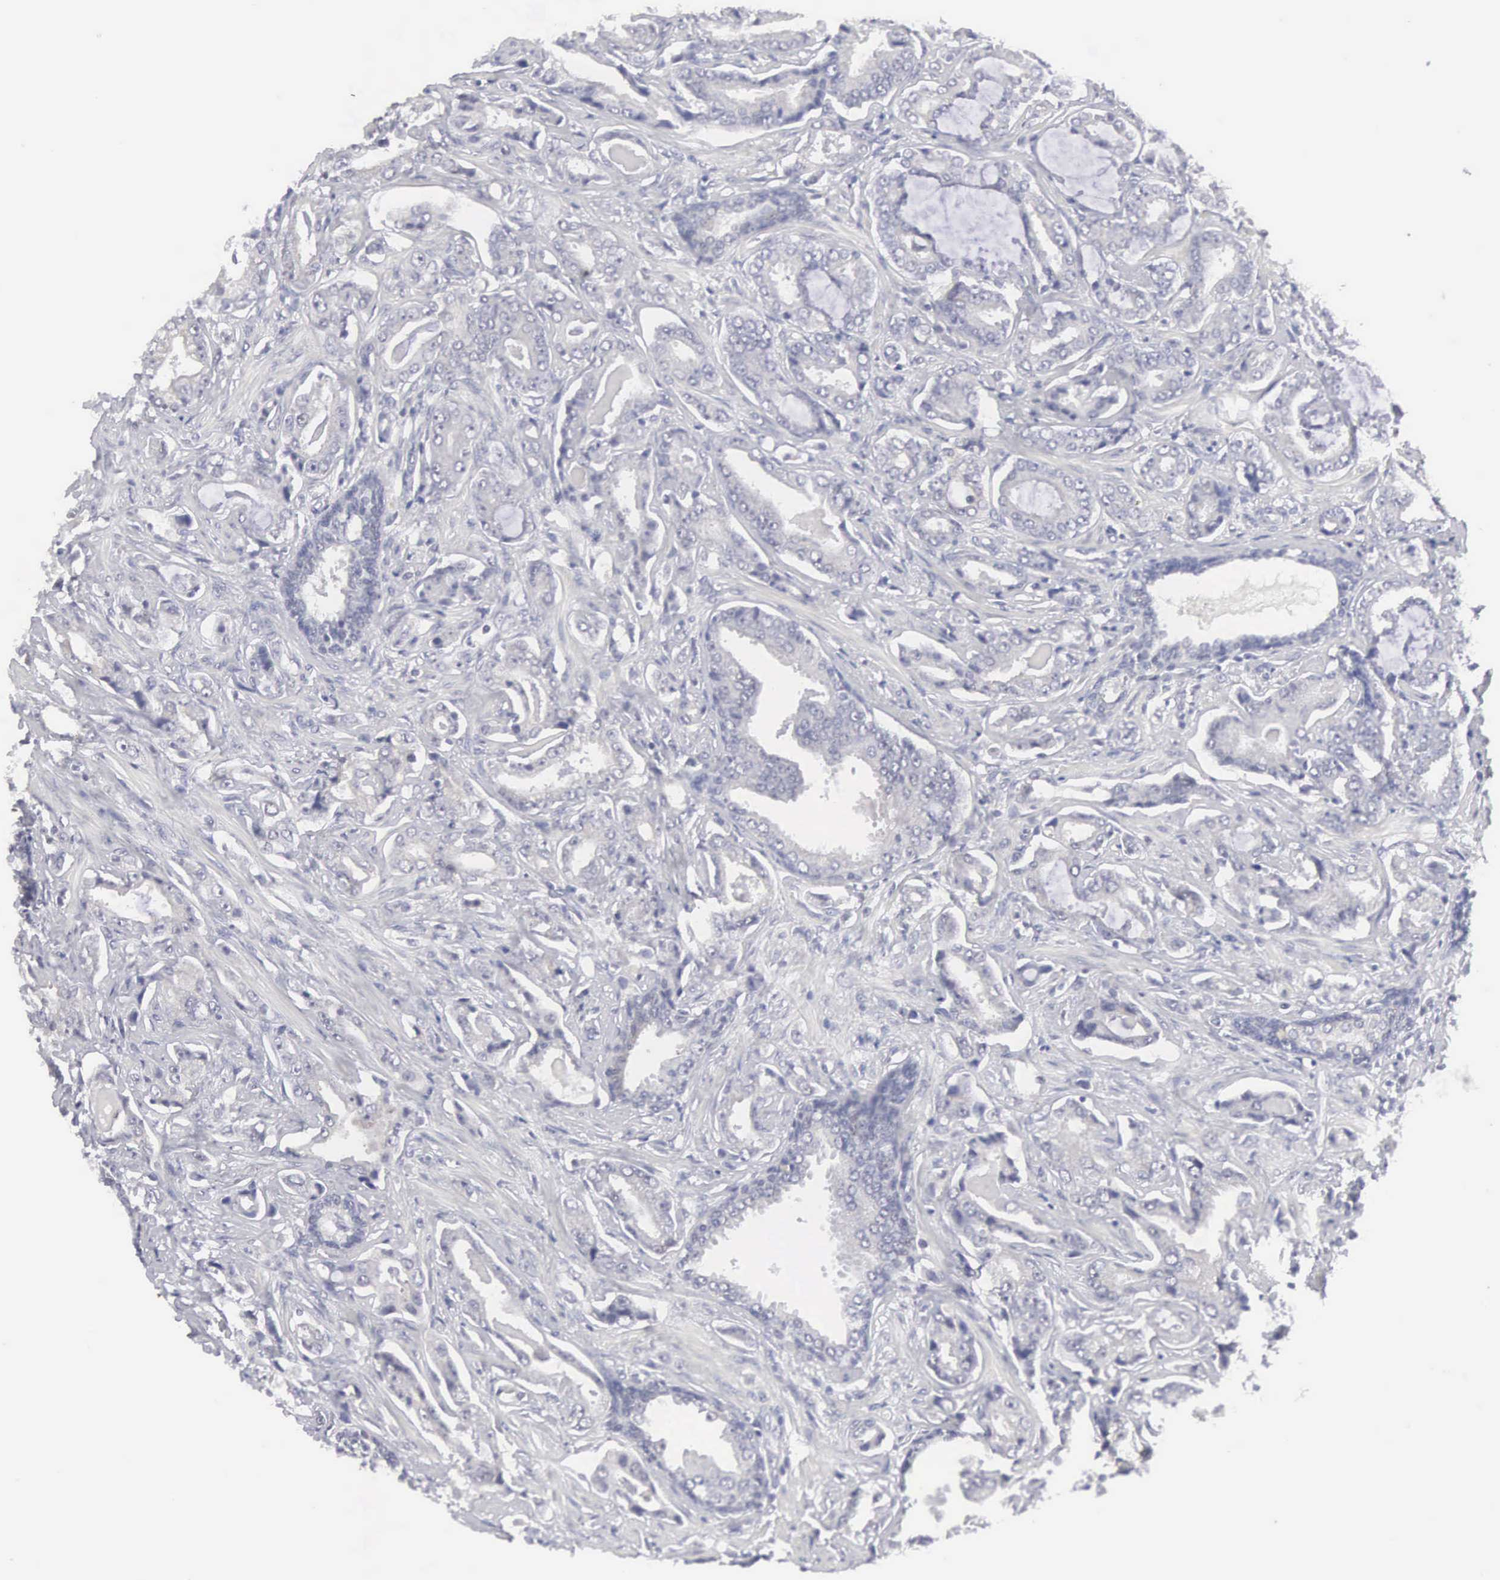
{"staining": {"intensity": "negative", "quantity": "none", "location": "none"}, "tissue": "prostate cancer", "cell_type": "Tumor cells", "image_type": "cancer", "snomed": [{"axis": "morphology", "description": "Adenocarcinoma, Low grade"}, {"axis": "topography", "description": "Prostate"}], "caption": "Tumor cells are negative for protein expression in human prostate low-grade adenocarcinoma. (Brightfield microscopy of DAB (3,3'-diaminobenzidine) immunohistochemistry at high magnification).", "gene": "MNAT1", "patient": {"sex": "male", "age": 65}}